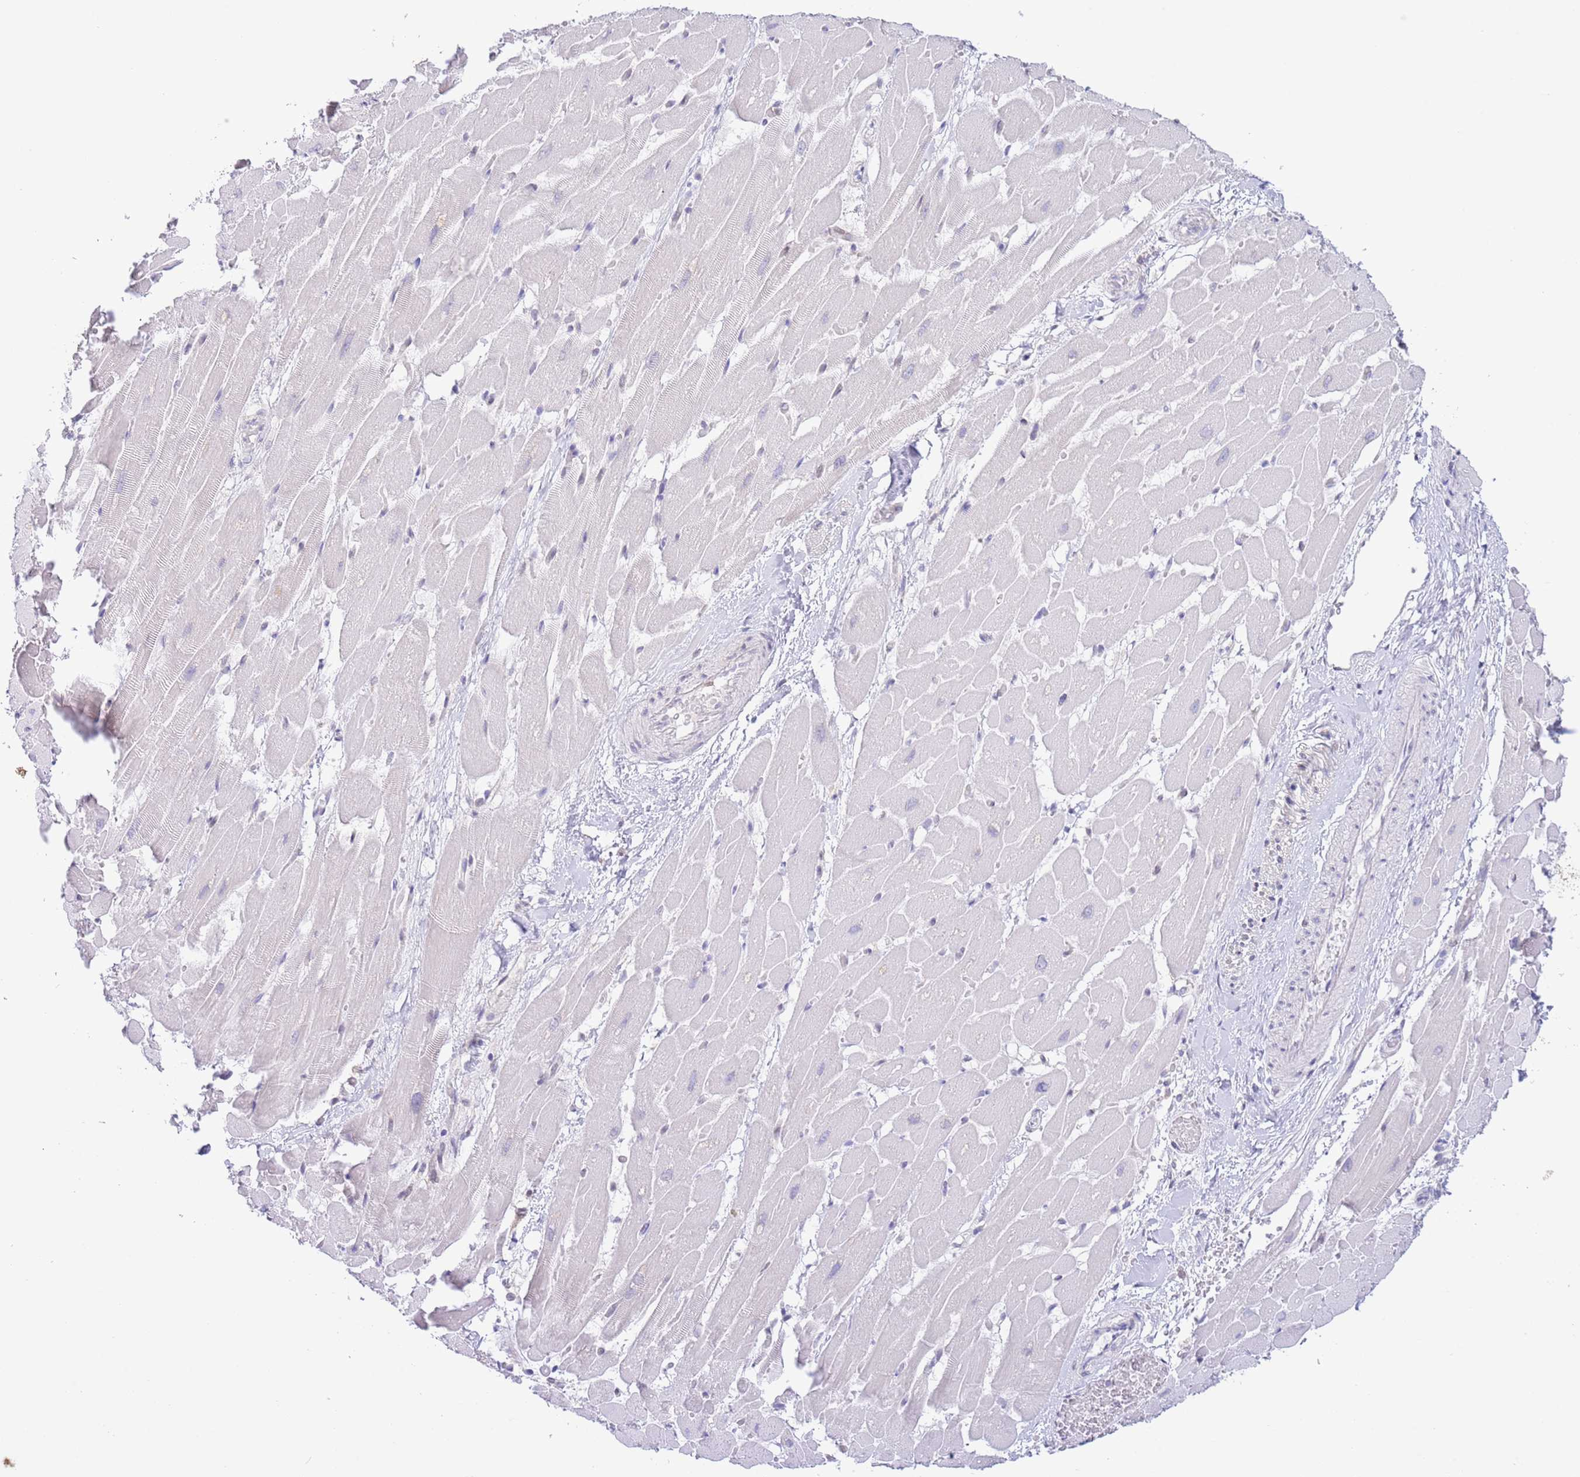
{"staining": {"intensity": "negative", "quantity": "none", "location": "none"}, "tissue": "heart muscle", "cell_type": "Cardiomyocytes", "image_type": "normal", "snomed": [{"axis": "morphology", "description": "Normal tissue, NOS"}, {"axis": "topography", "description": "Heart"}], "caption": "High magnification brightfield microscopy of unremarkable heart muscle stained with DAB (3,3'-diaminobenzidine) (brown) and counterstained with hematoxylin (blue): cardiomyocytes show no significant expression. Brightfield microscopy of IHC stained with DAB (3,3'-diaminobenzidine) (brown) and hematoxylin (blue), captured at high magnification.", "gene": "EBPL", "patient": {"sex": "male", "age": 37}}